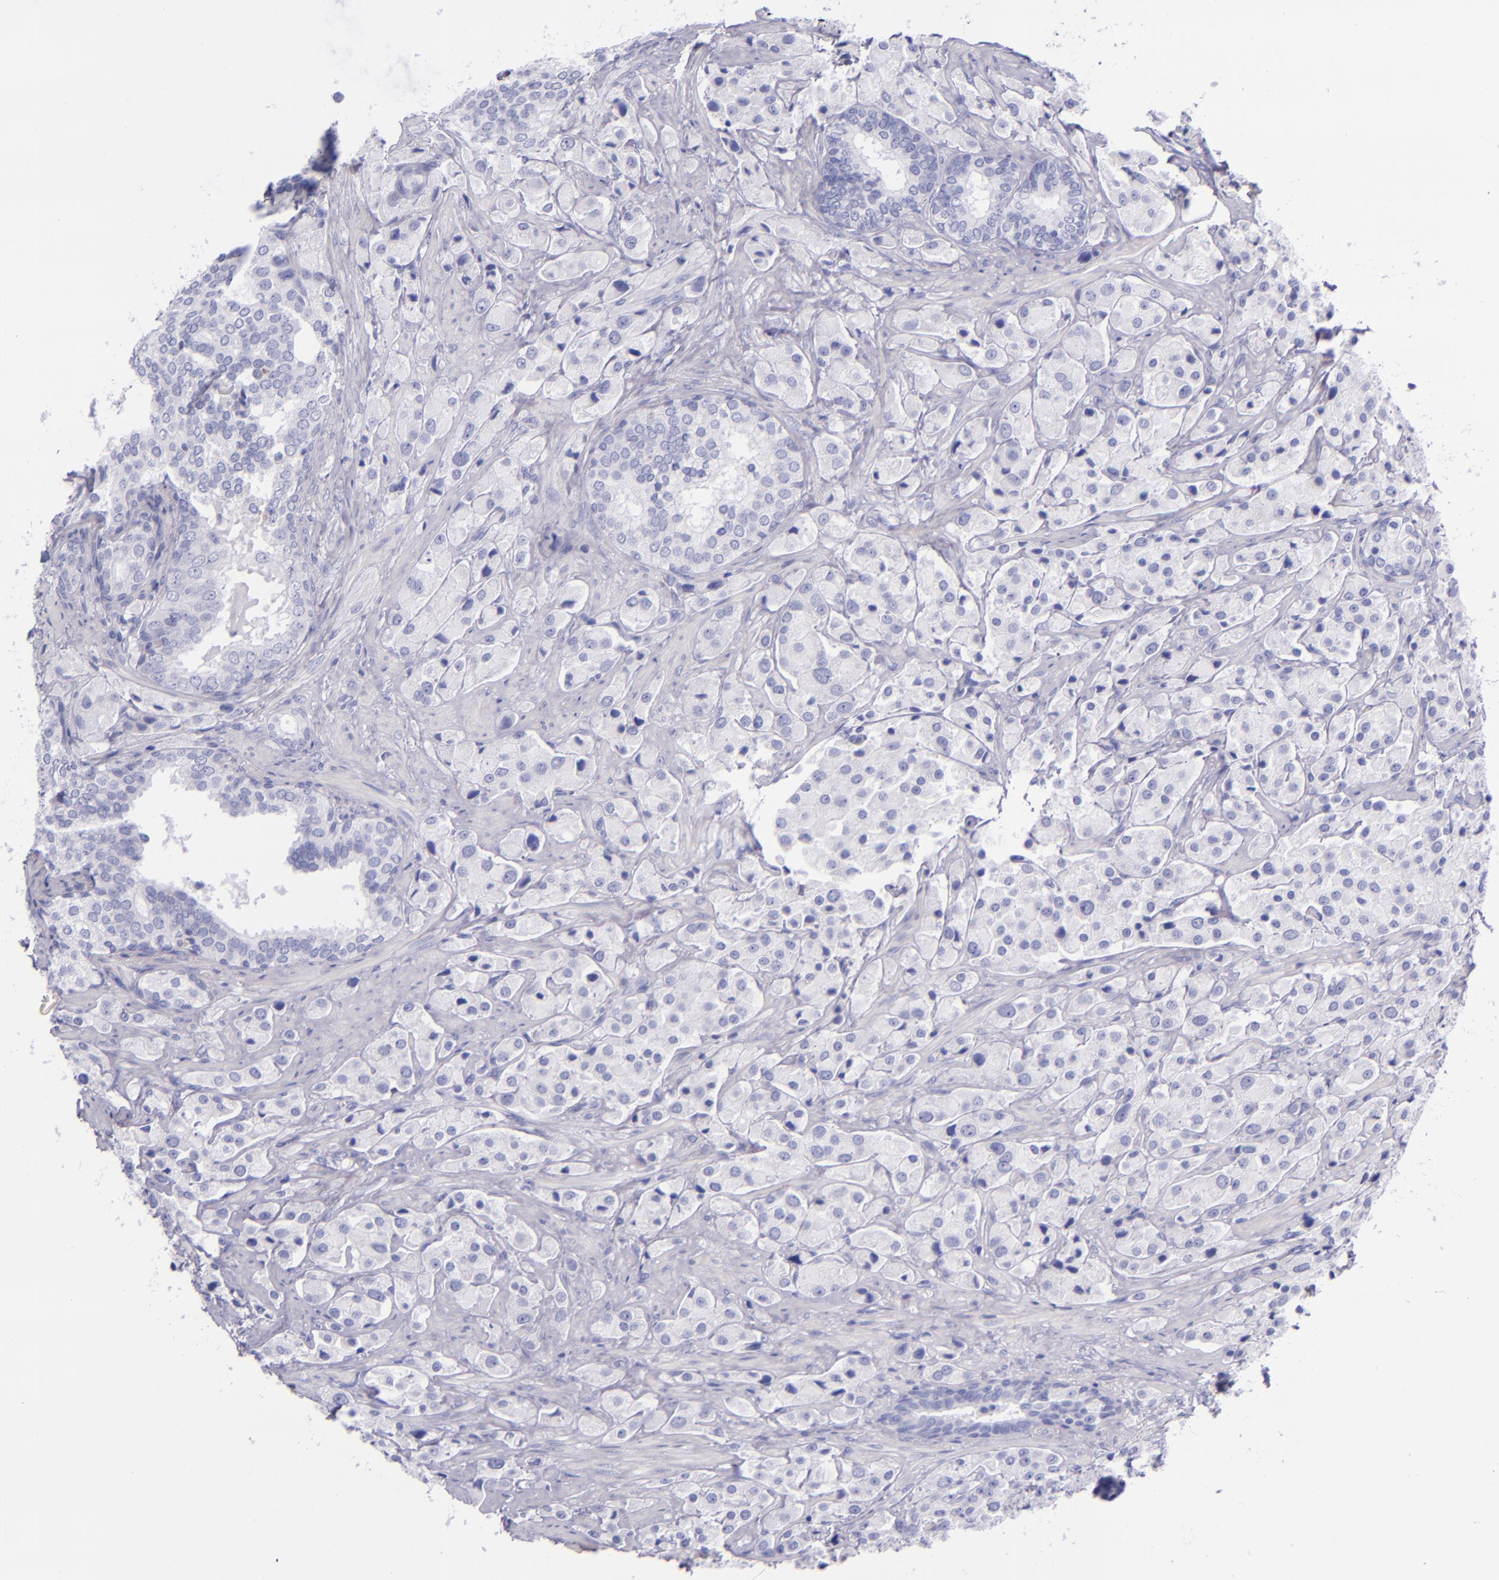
{"staining": {"intensity": "negative", "quantity": "none", "location": "none"}, "tissue": "prostate cancer", "cell_type": "Tumor cells", "image_type": "cancer", "snomed": [{"axis": "morphology", "description": "Adenocarcinoma, Medium grade"}, {"axis": "topography", "description": "Prostate"}], "caption": "Immunohistochemistry (IHC) of prostate cancer displays no staining in tumor cells. Brightfield microscopy of immunohistochemistry stained with DAB (brown) and hematoxylin (blue), captured at high magnification.", "gene": "LAG3", "patient": {"sex": "male", "age": 70}}